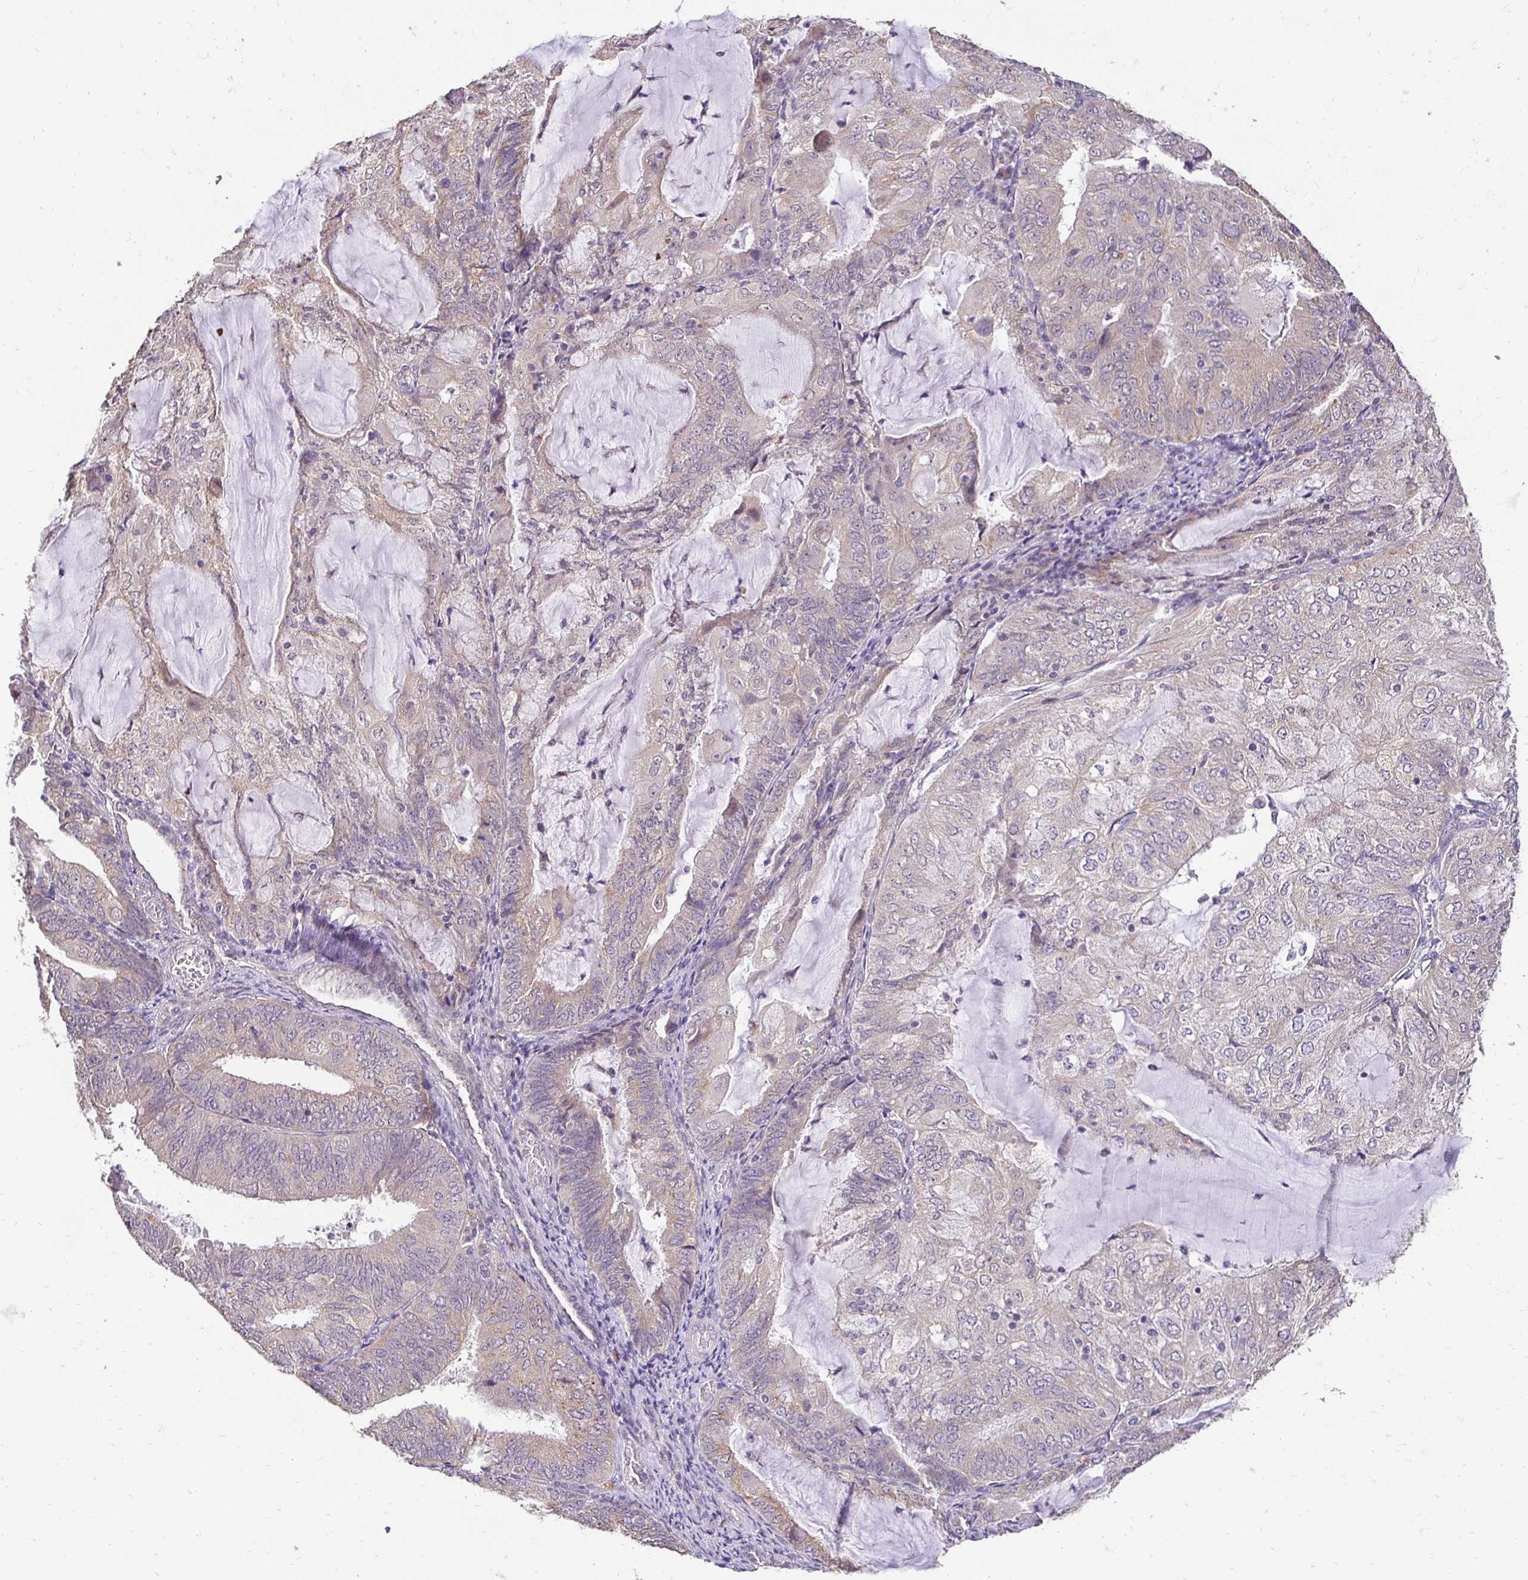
{"staining": {"intensity": "weak", "quantity": "25%-75%", "location": "cytoplasmic/membranous"}, "tissue": "endometrial cancer", "cell_type": "Tumor cells", "image_type": "cancer", "snomed": [{"axis": "morphology", "description": "Adenocarcinoma, NOS"}, {"axis": "topography", "description": "Endometrium"}], "caption": "A micrograph of endometrial cancer stained for a protein demonstrates weak cytoplasmic/membranous brown staining in tumor cells.", "gene": "RHEBL1", "patient": {"sex": "female", "age": 81}}